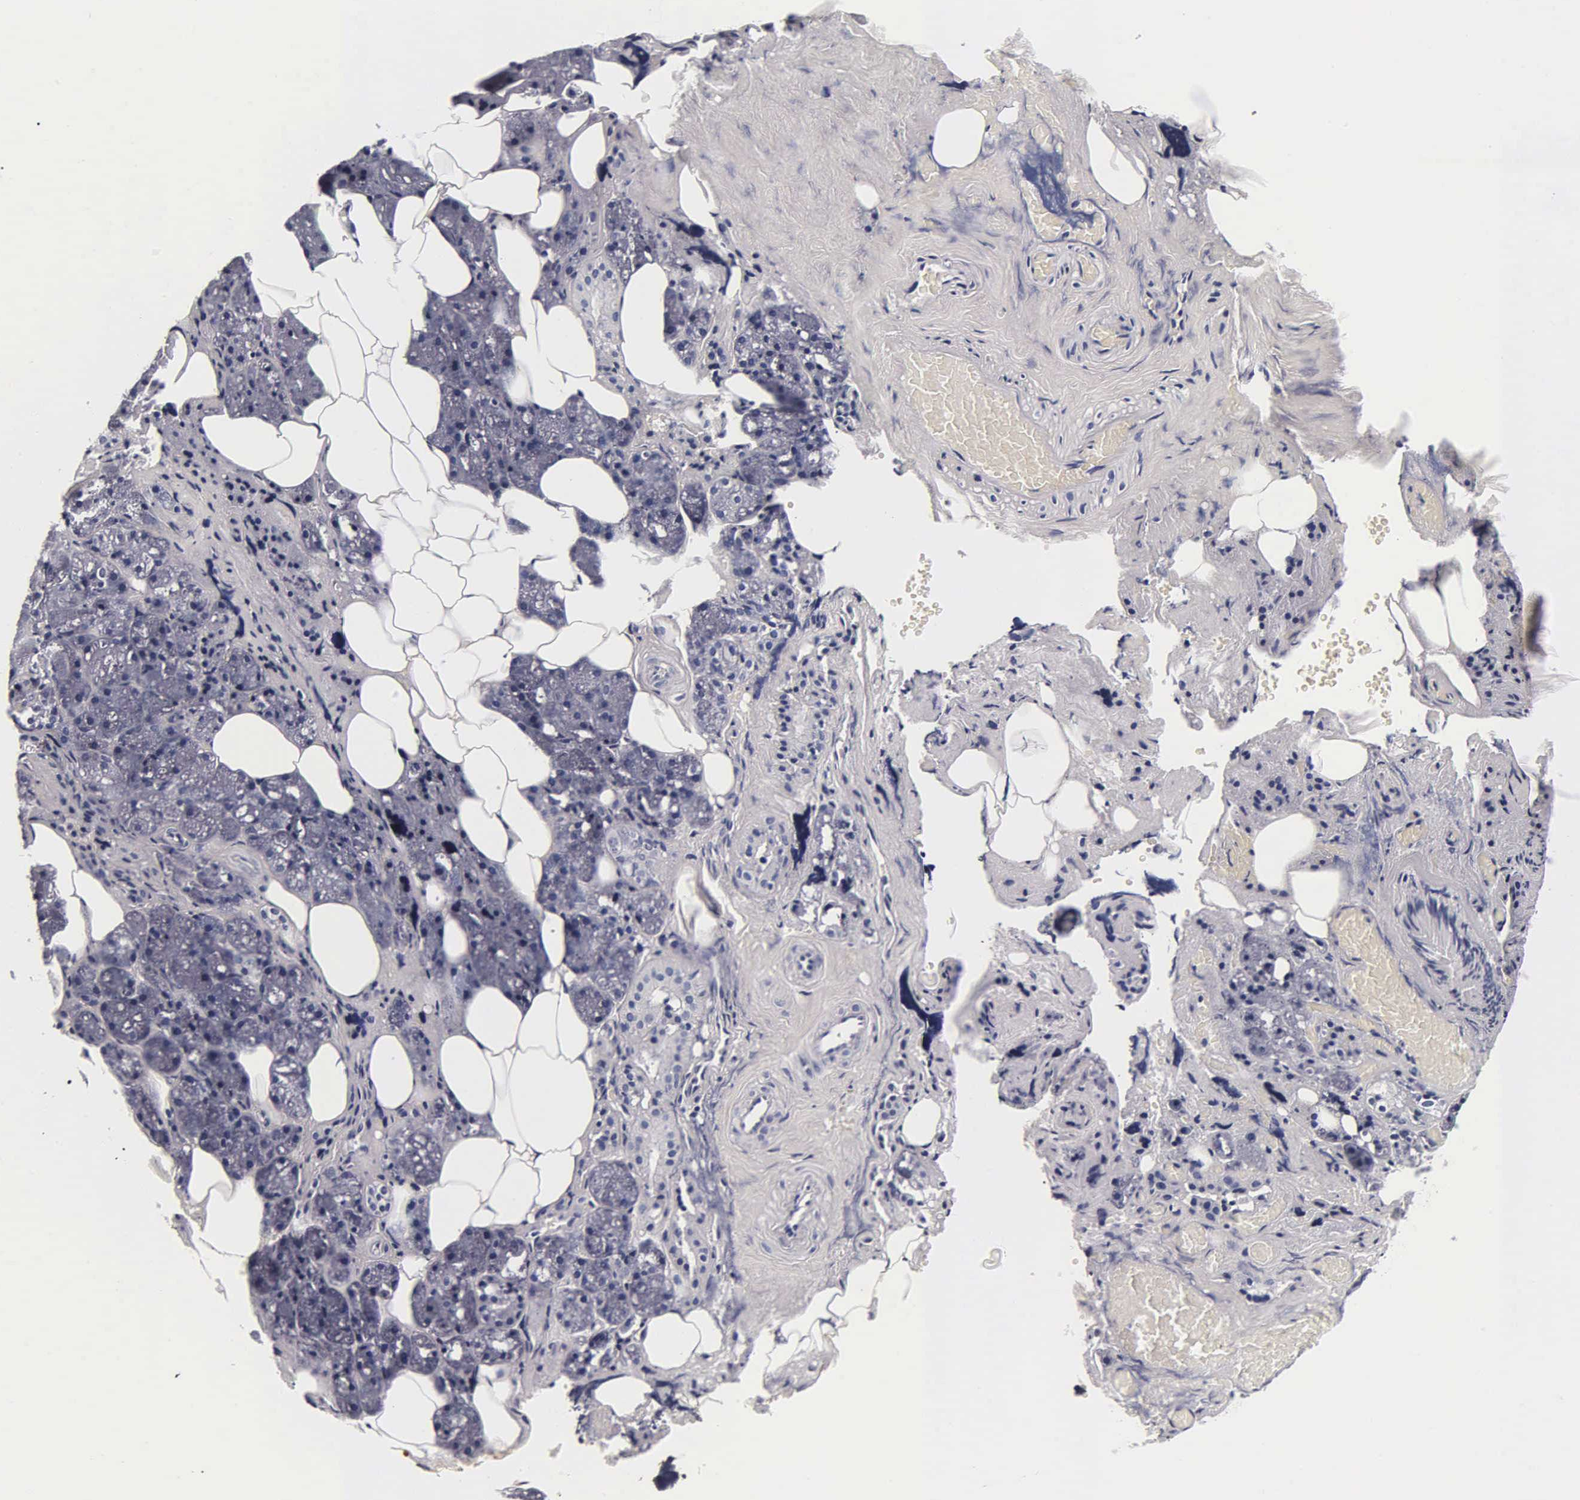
{"staining": {"intensity": "negative", "quantity": "none", "location": "none"}, "tissue": "salivary gland", "cell_type": "Glandular cells", "image_type": "normal", "snomed": [{"axis": "morphology", "description": "Normal tissue, NOS"}, {"axis": "topography", "description": "Salivary gland"}], "caption": "High magnification brightfield microscopy of unremarkable salivary gland stained with DAB (brown) and counterstained with hematoxylin (blue): glandular cells show no significant expression.", "gene": "ACP3", "patient": {"sex": "female", "age": 55}}